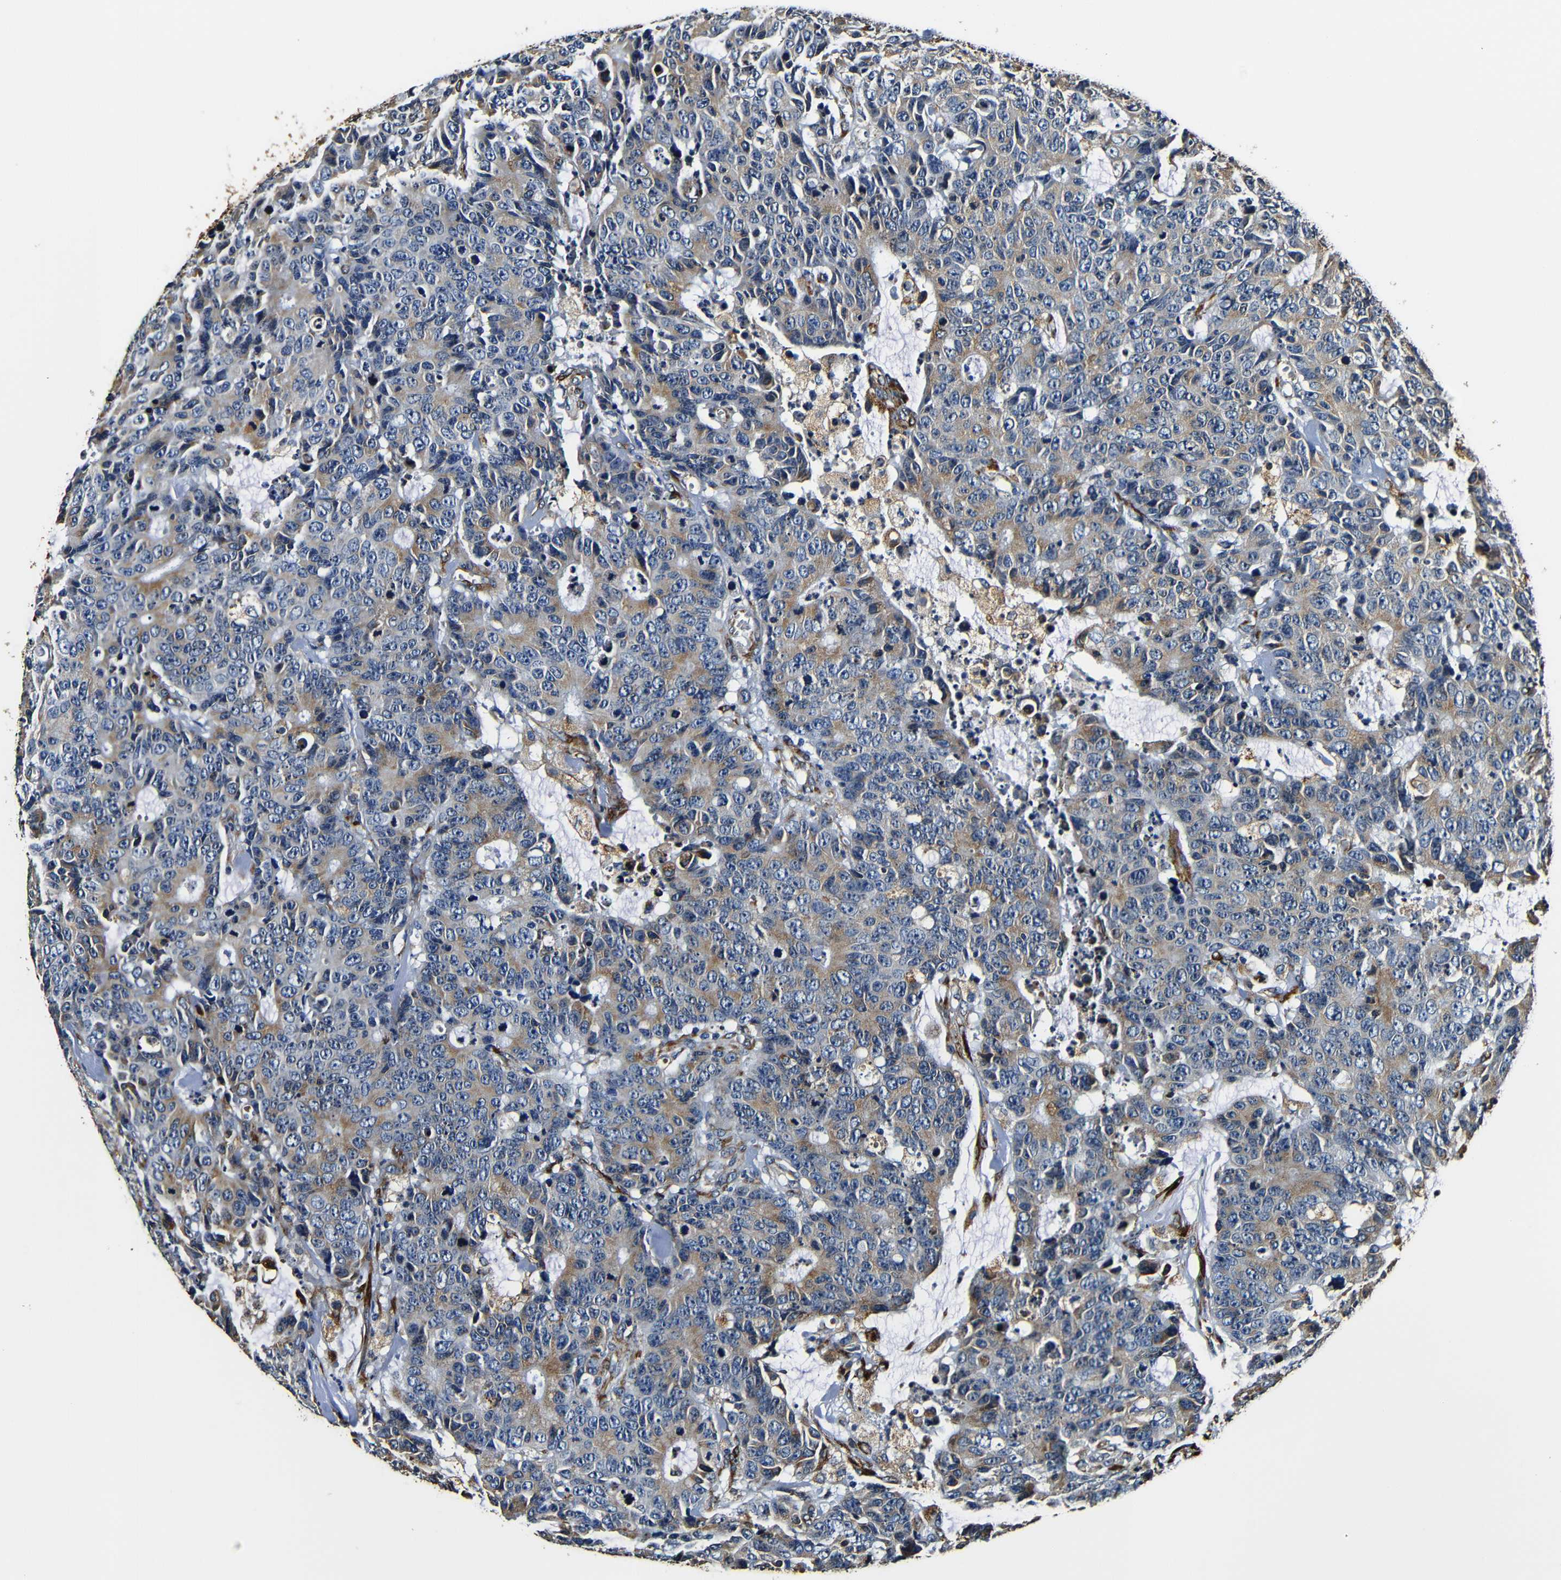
{"staining": {"intensity": "weak", "quantity": "25%-75%", "location": "cytoplasmic/membranous"}, "tissue": "colorectal cancer", "cell_type": "Tumor cells", "image_type": "cancer", "snomed": [{"axis": "morphology", "description": "Adenocarcinoma, NOS"}, {"axis": "topography", "description": "Colon"}], "caption": "Immunohistochemistry (IHC) photomicrograph of colorectal cancer stained for a protein (brown), which exhibits low levels of weak cytoplasmic/membranous staining in approximately 25%-75% of tumor cells.", "gene": "RRBP1", "patient": {"sex": "female", "age": 86}}